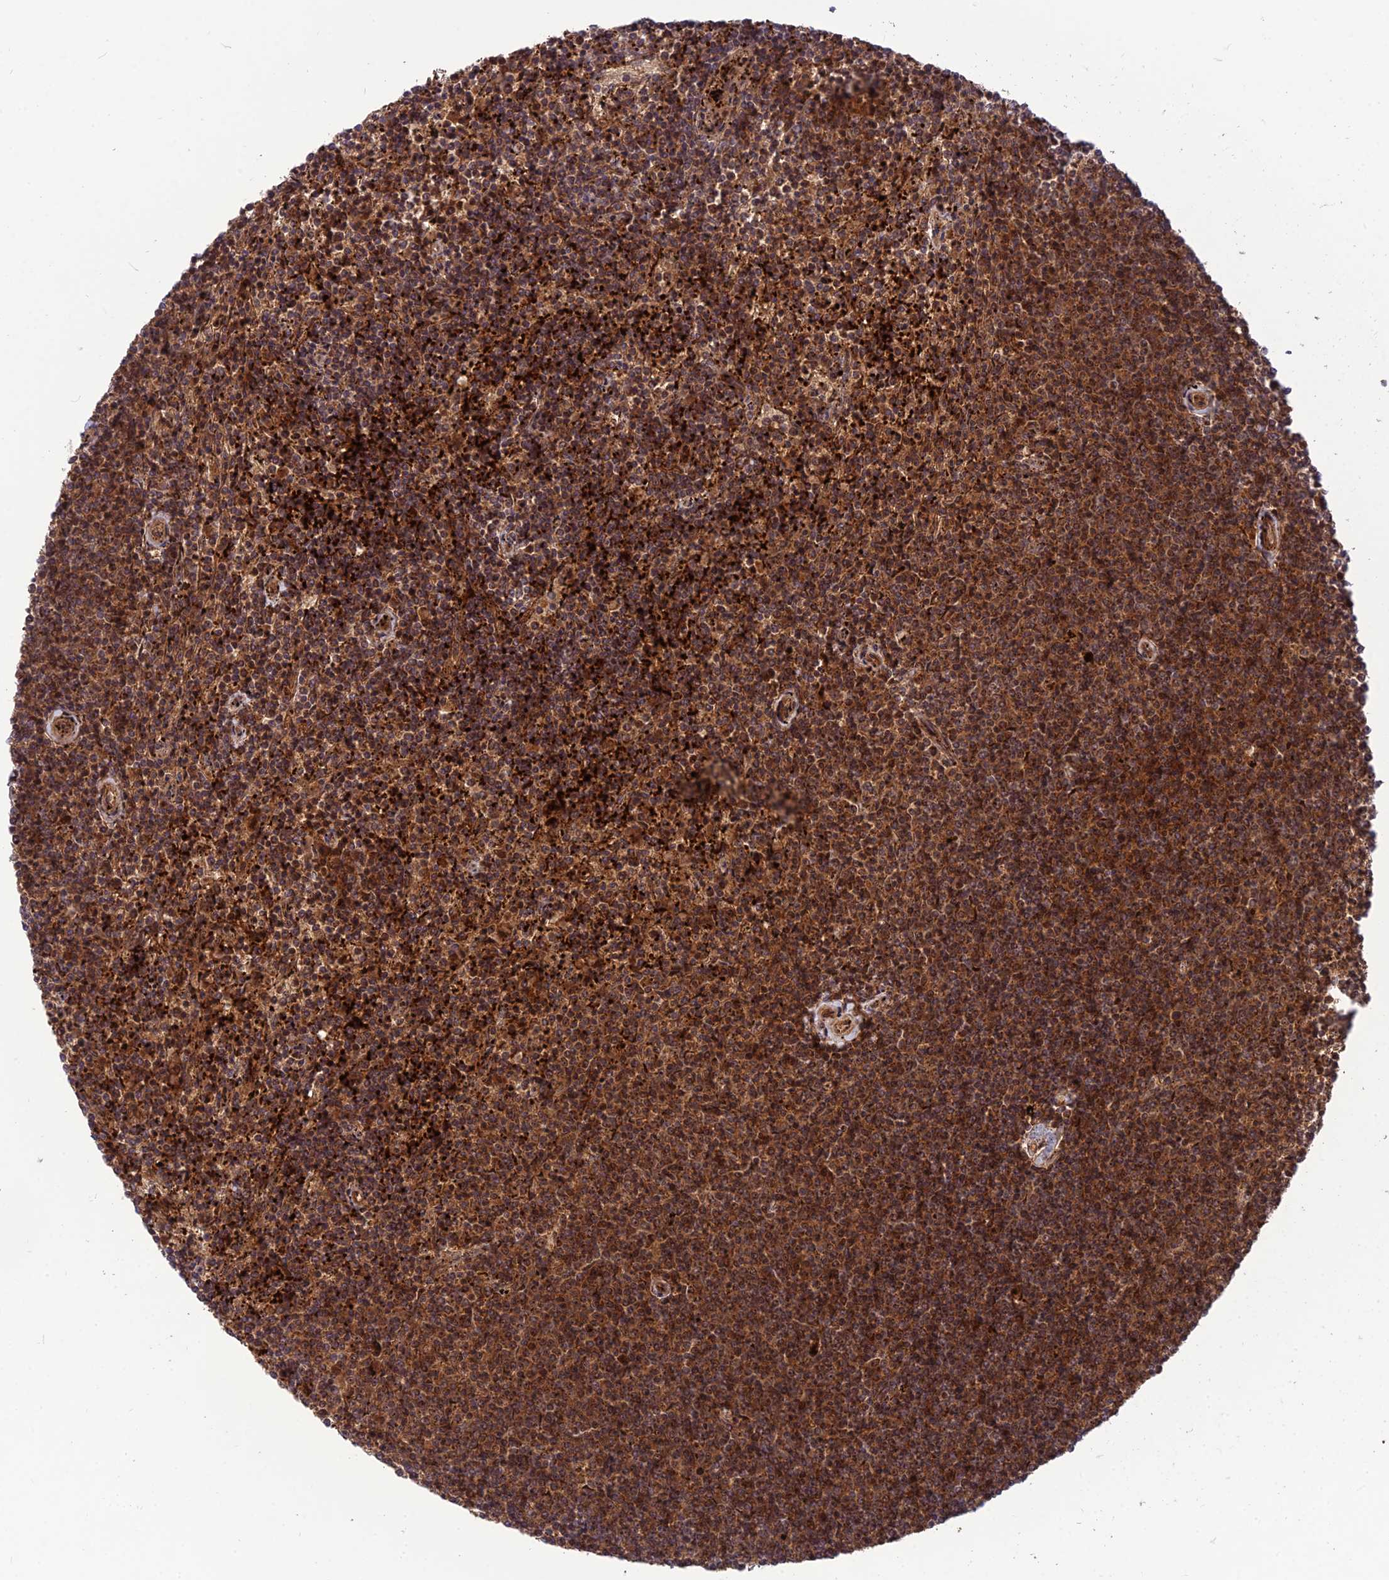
{"staining": {"intensity": "moderate", "quantity": ">75%", "location": "cytoplasmic/membranous"}, "tissue": "lymphoma", "cell_type": "Tumor cells", "image_type": "cancer", "snomed": [{"axis": "morphology", "description": "Malignant lymphoma, non-Hodgkin's type, Low grade"}, {"axis": "topography", "description": "Spleen"}], "caption": "Low-grade malignant lymphoma, non-Hodgkin's type stained with IHC demonstrates moderate cytoplasmic/membranous positivity in about >75% of tumor cells. The staining is performed using DAB brown chromogen to label protein expression. The nuclei are counter-stained blue using hematoxylin.", "gene": "NDUFC1", "patient": {"sex": "female", "age": 50}}